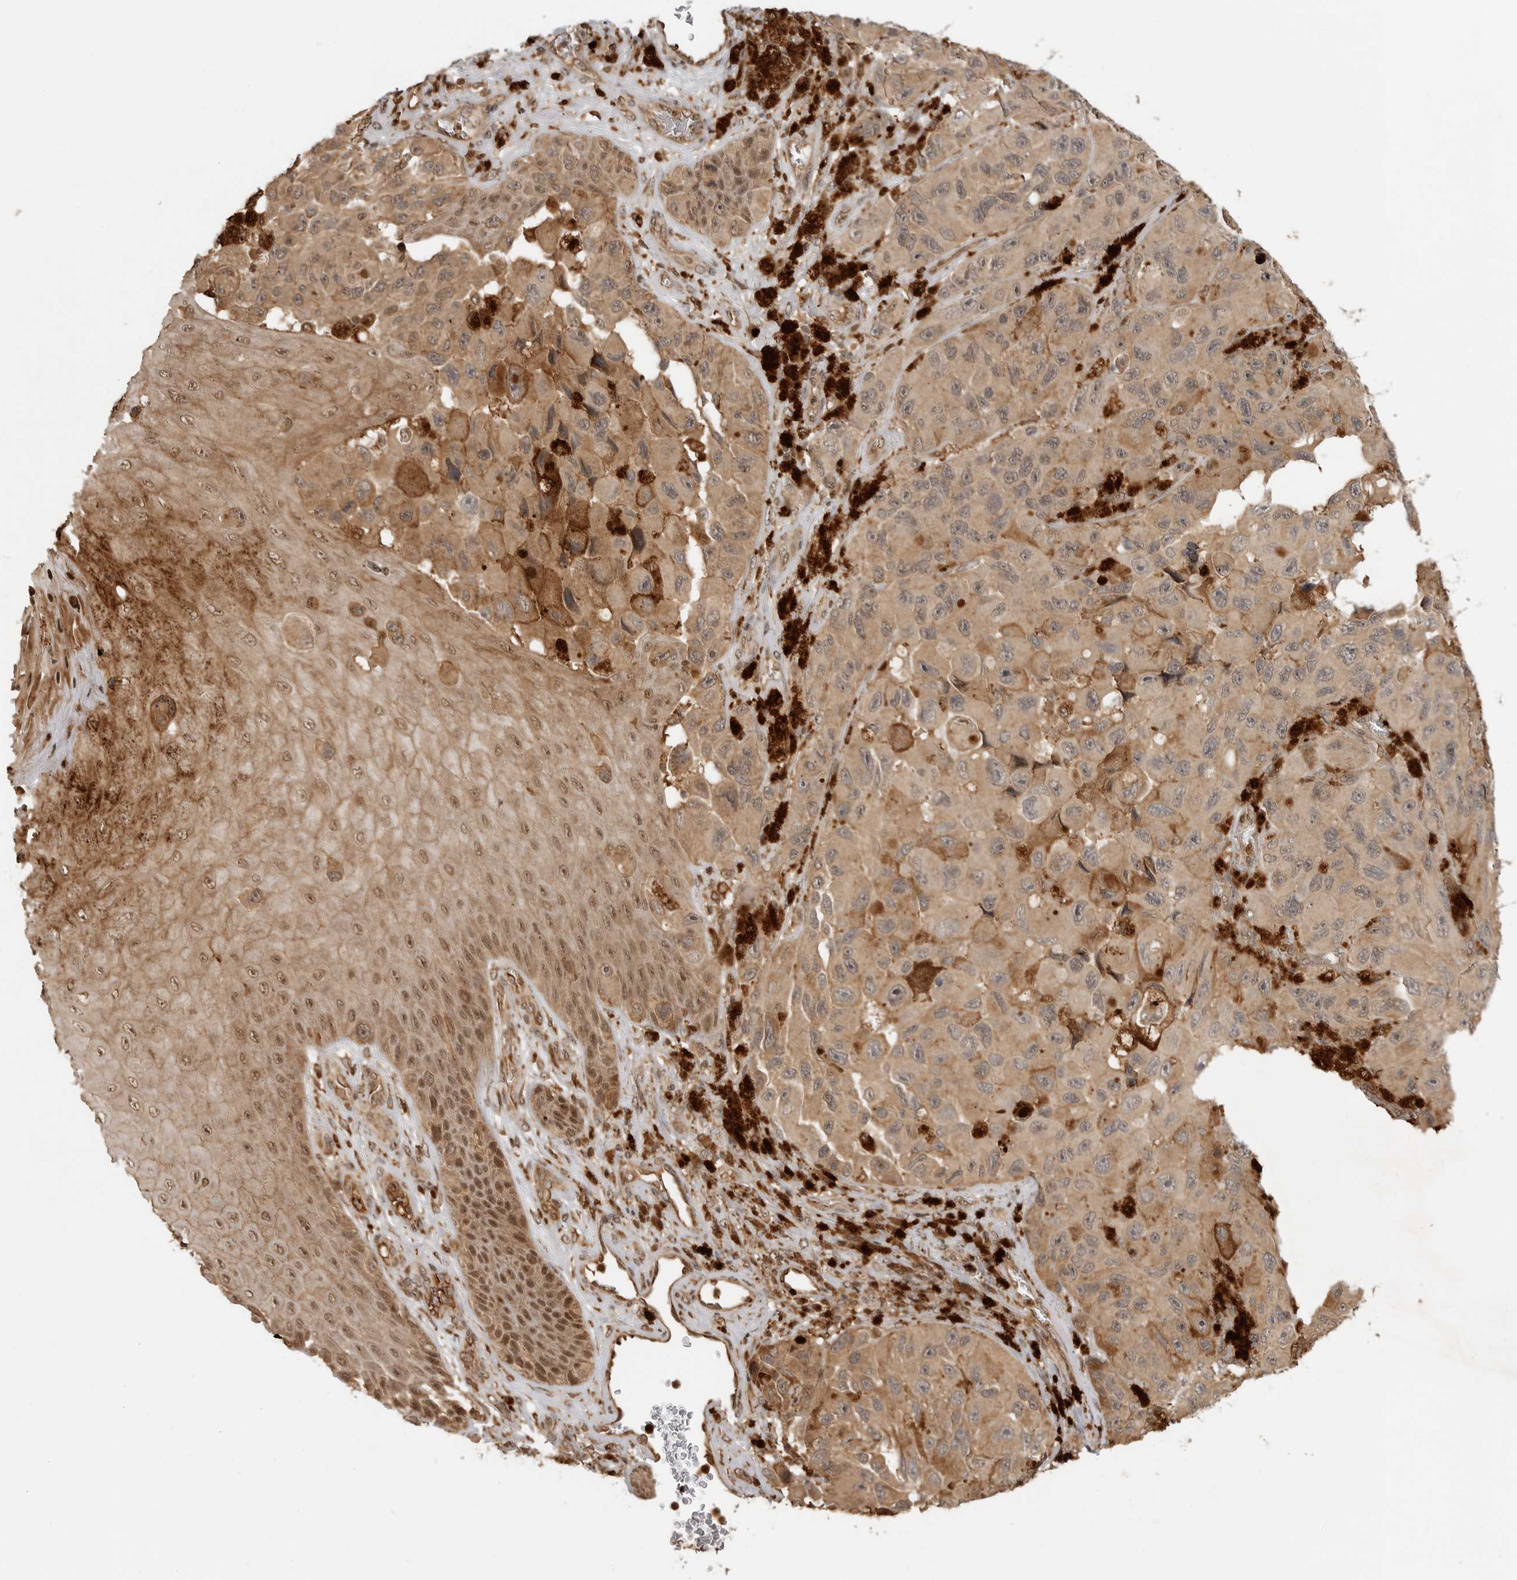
{"staining": {"intensity": "moderate", "quantity": ">75%", "location": "cytoplasmic/membranous,nuclear"}, "tissue": "melanoma", "cell_type": "Tumor cells", "image_type": "cancer", "snomed": [{"axis": "morphology", "description": "Malignant melanoma, NOS"}, {"axis": "topography", "description": "Skin"}], "caption": "Protein staining of melanoma tissue demonstrates moderate cytoplasmic/membranous and nuclear staining in approximately >75% of tumor cells. (brown staining indicates protein expression, while blue staining denotes nuclei).", "gene": "BMP2K", "patient": {"sex": "female", "age": 73}}